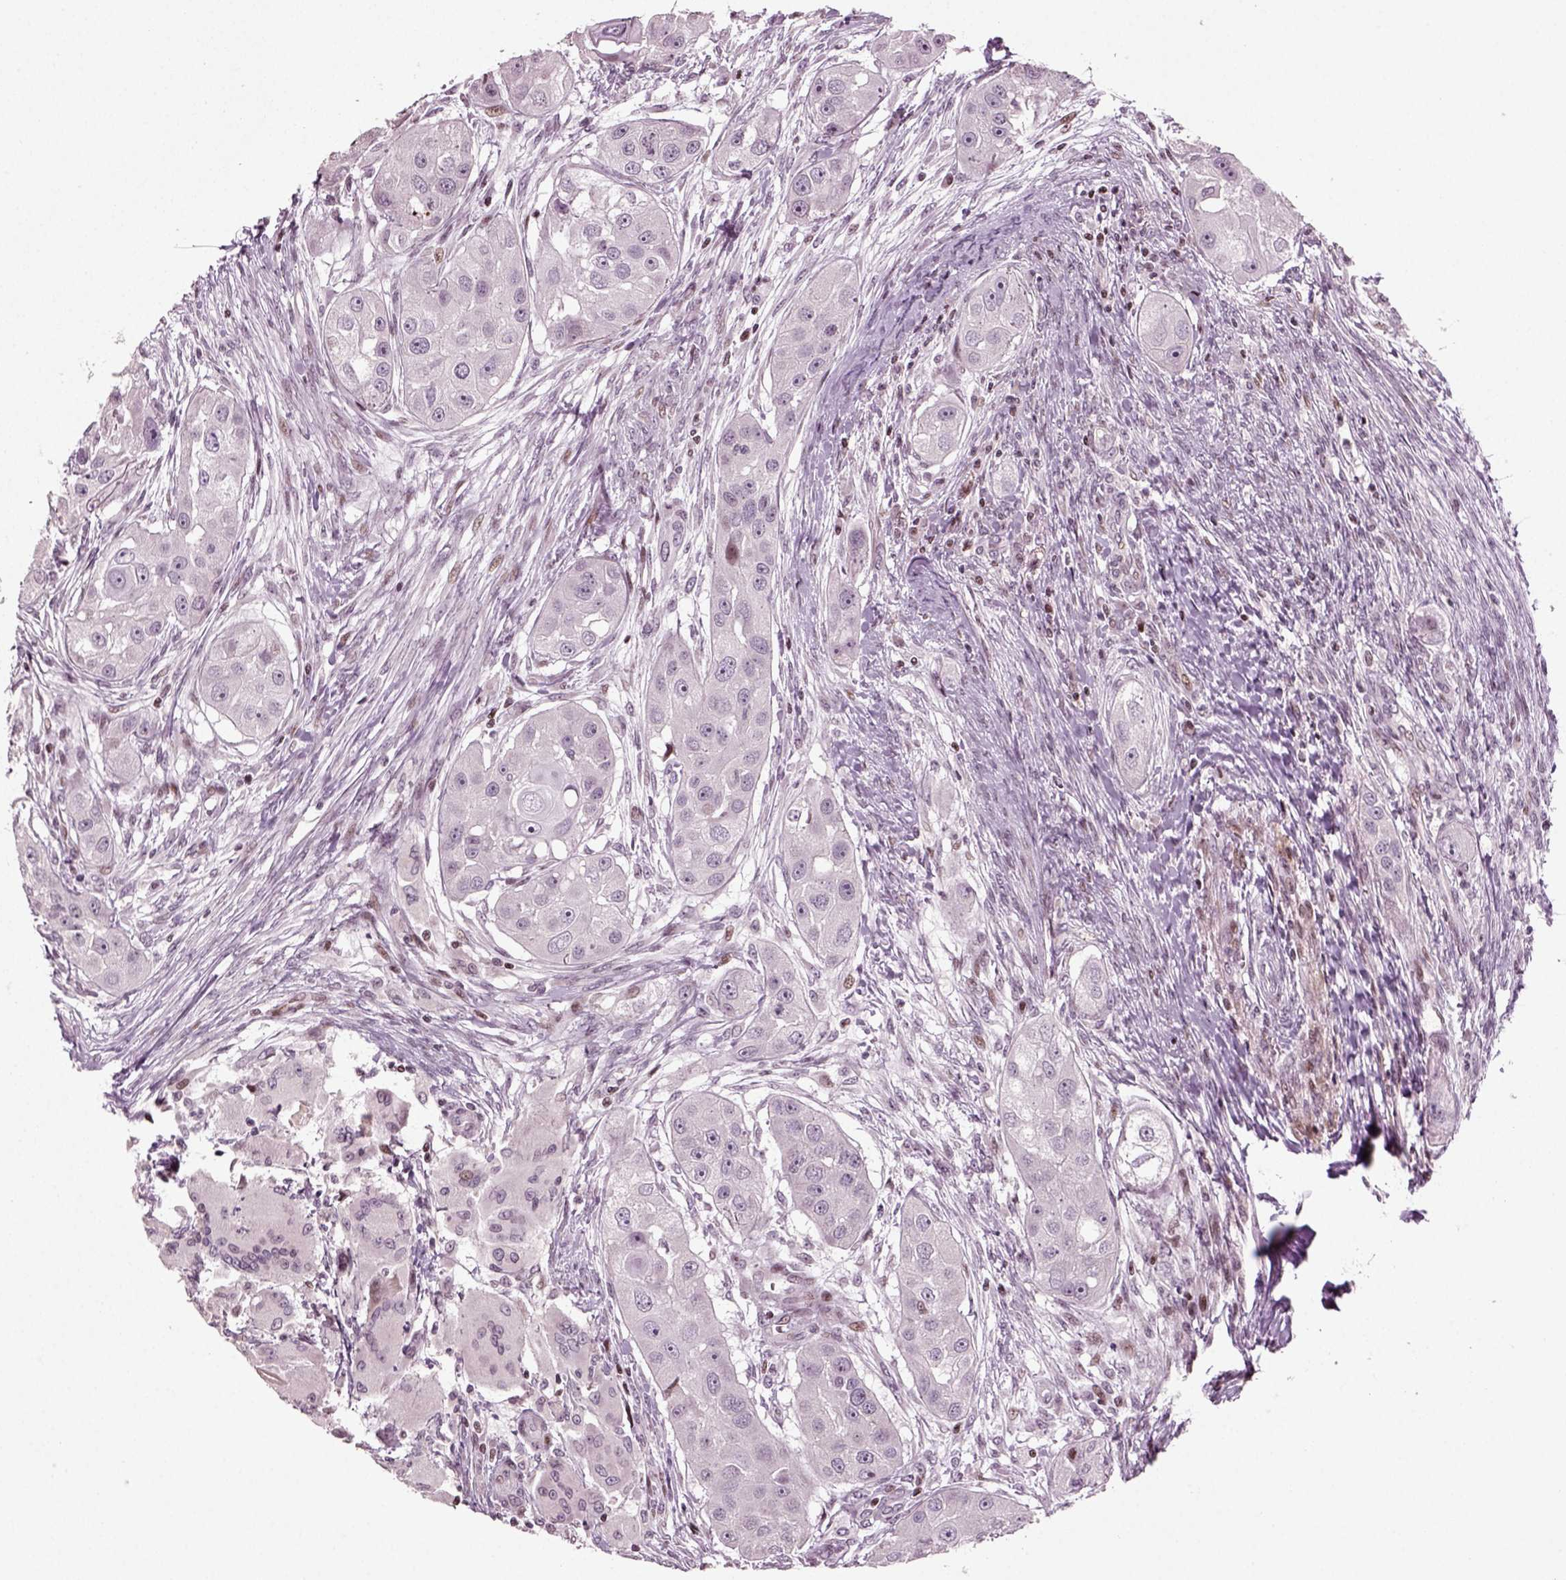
{"staining": {"intensity": "negative", "quantity": "none", "location": "none"}, "tissue": "head and neck cancer", "cell_type": "Tumor cells", "image_type": "cancer", "snomed": [{"axis": "morphology", "description": "Squamous cell carcinoma, NOS"}, {"axis": "topography", "description": "Head-Neck"}], "caption": "DAB immunohistochemical staining of squamous cell carcinoma (head and neck) exhibits no significant staining in tumor cells. Nuclei are stained in blue.", "gene": "HEYL", "patient": {"sex": "male", "age": 51}}